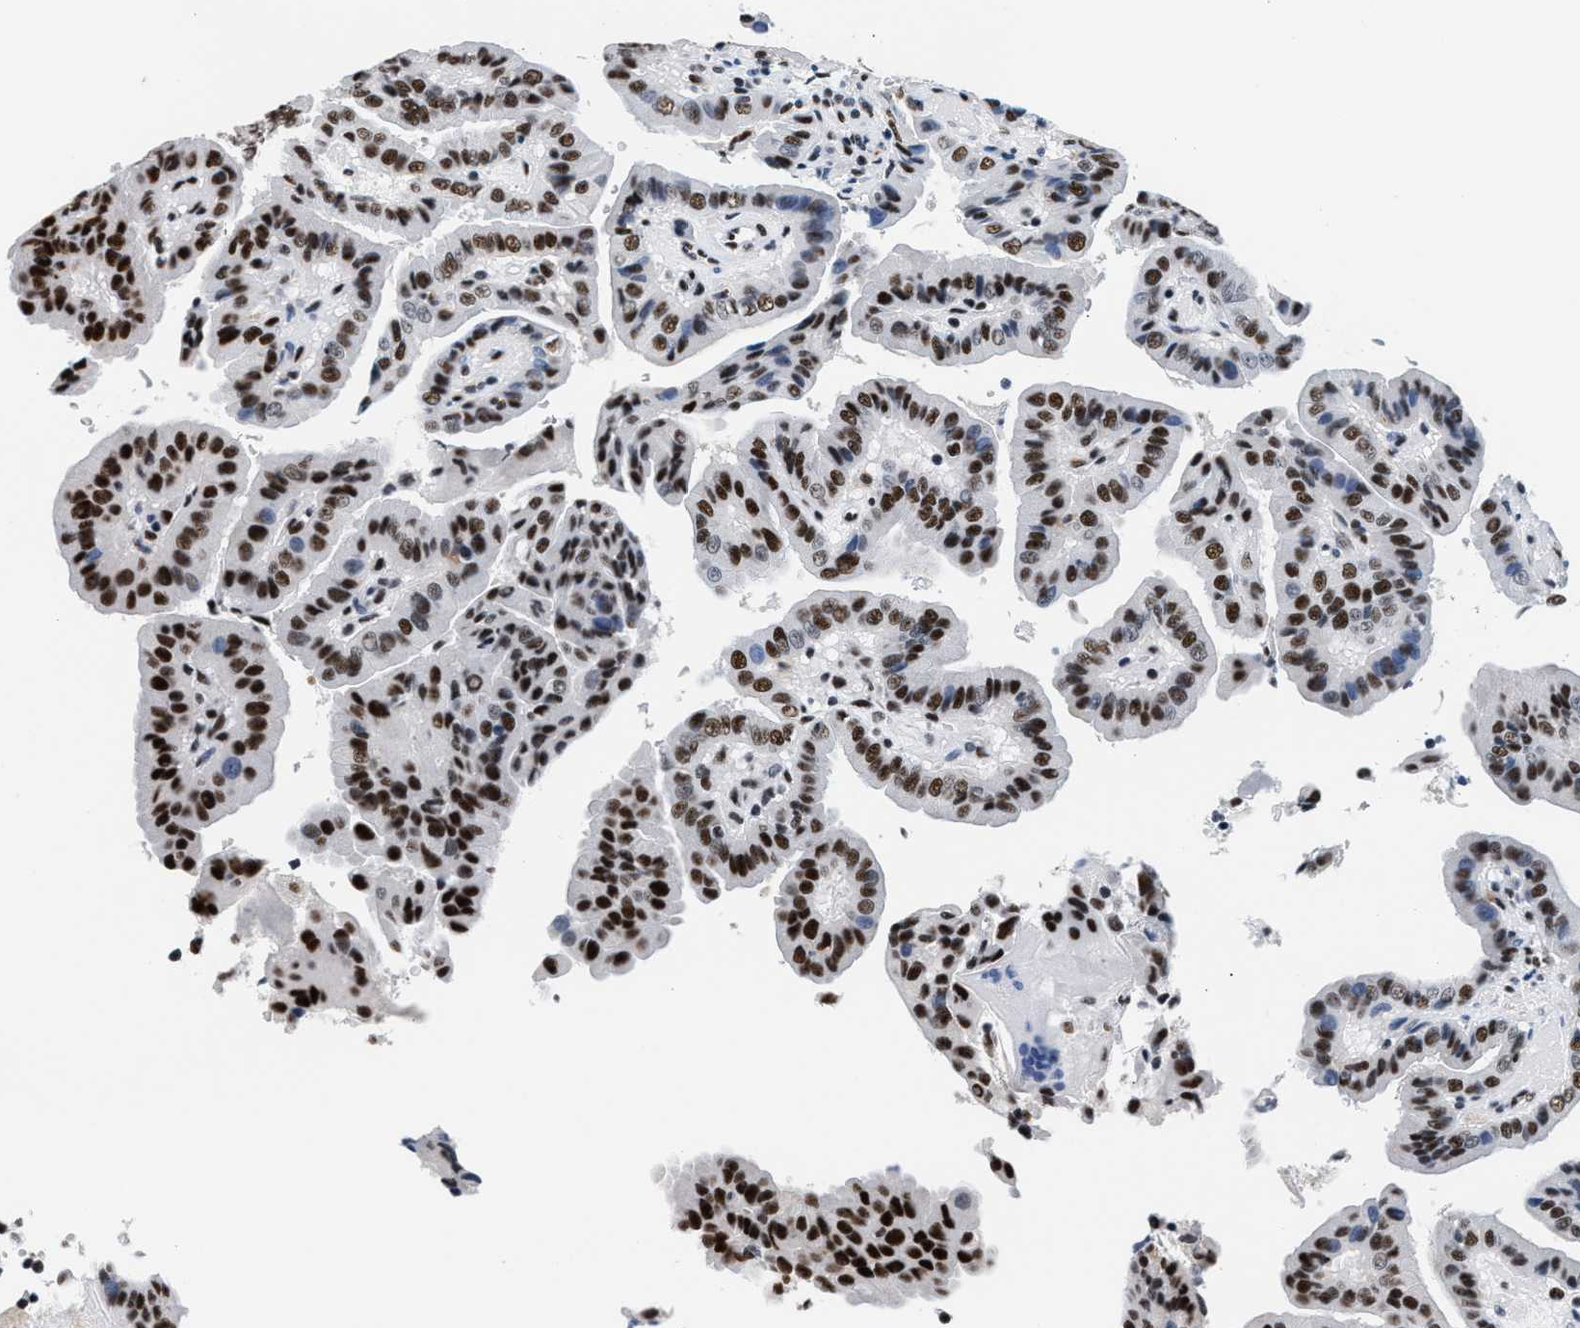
{"staining": {"intensity": "strong", "quantity": ">75%", "location": "nuclear"}, "tissue": "thyroid cancer", "cell_type": "Tumor cells", "image_type": "cancer", "snomed": [{"axis": "morphology", "description": "Papillary adenocarcinoma, NOS"}, {"axis": "topography", "description": "Thyroid gland"}], "caption": "Strong nuclear protein staining is seen in approximately >75% of tumor cells in thyroid cancer (papillary adenocarcinoma).", "gene": "RAD50", "patient": {"sex": "male", "age": 33}}